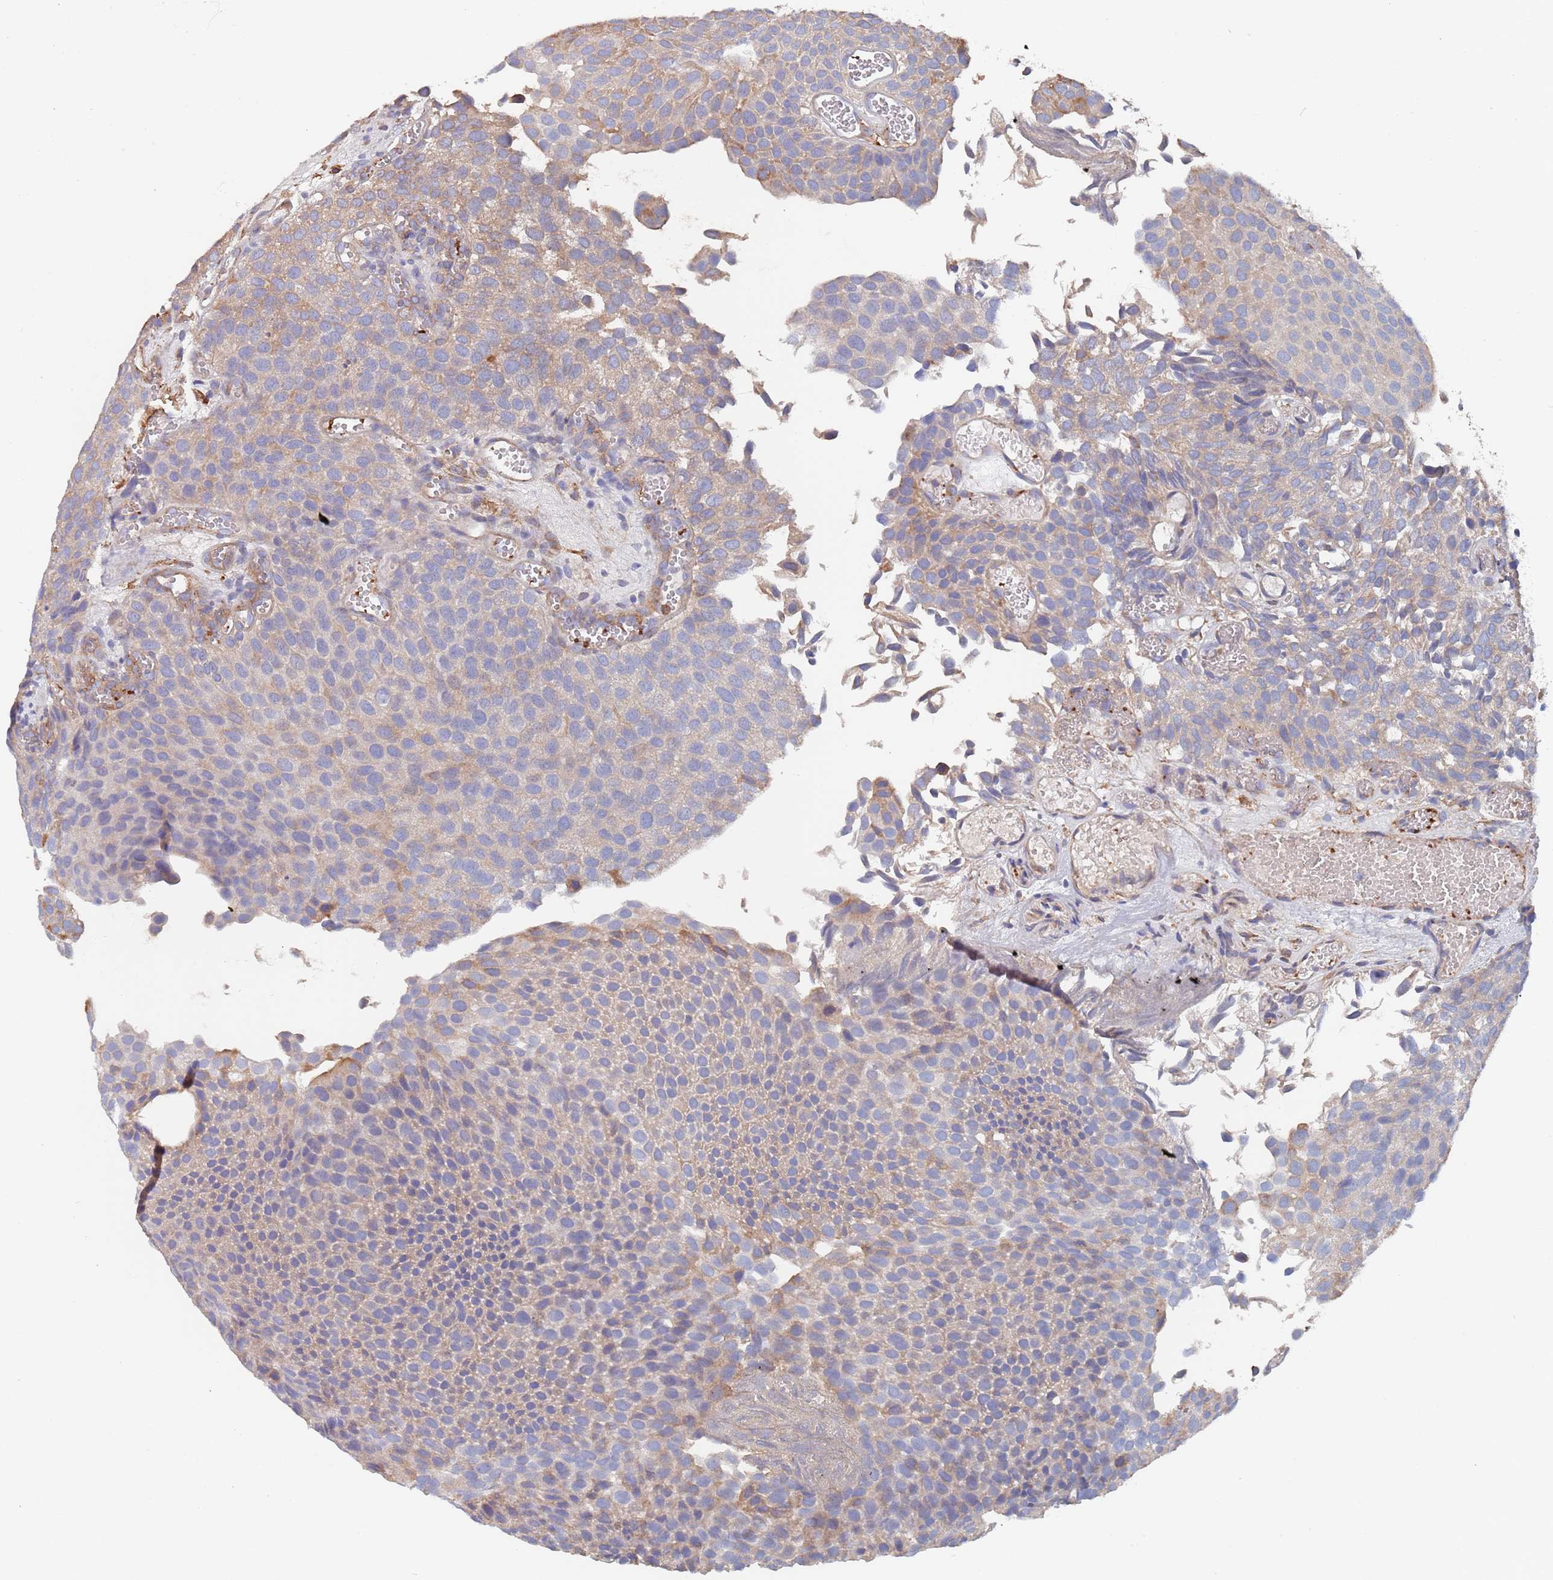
{"staining": {"intensity": "weak", "quantity": "<25%", "location": "cytoplasmic/membranous"}, "tissue": "urothelial cancer", "cell_type": "Tumor cells", "image_type": "cancer", "snomed": [{"axis": "morphology", "description": "Urothelial carcinoma, Low grade"}, {"axis": "topography", "description": "Urinary bladder"}], "caption": "Immunohistochemical staining of urothelial cancer exhibits no significant expression in tumor cells. (Stains: DAB immunohistochemistry with hematoxylin counter stain, Microscopy: brightfield microscopy at high magnification).", "gene": "DCUN1D3", "patient": {"sex": "male", "age": 89}}